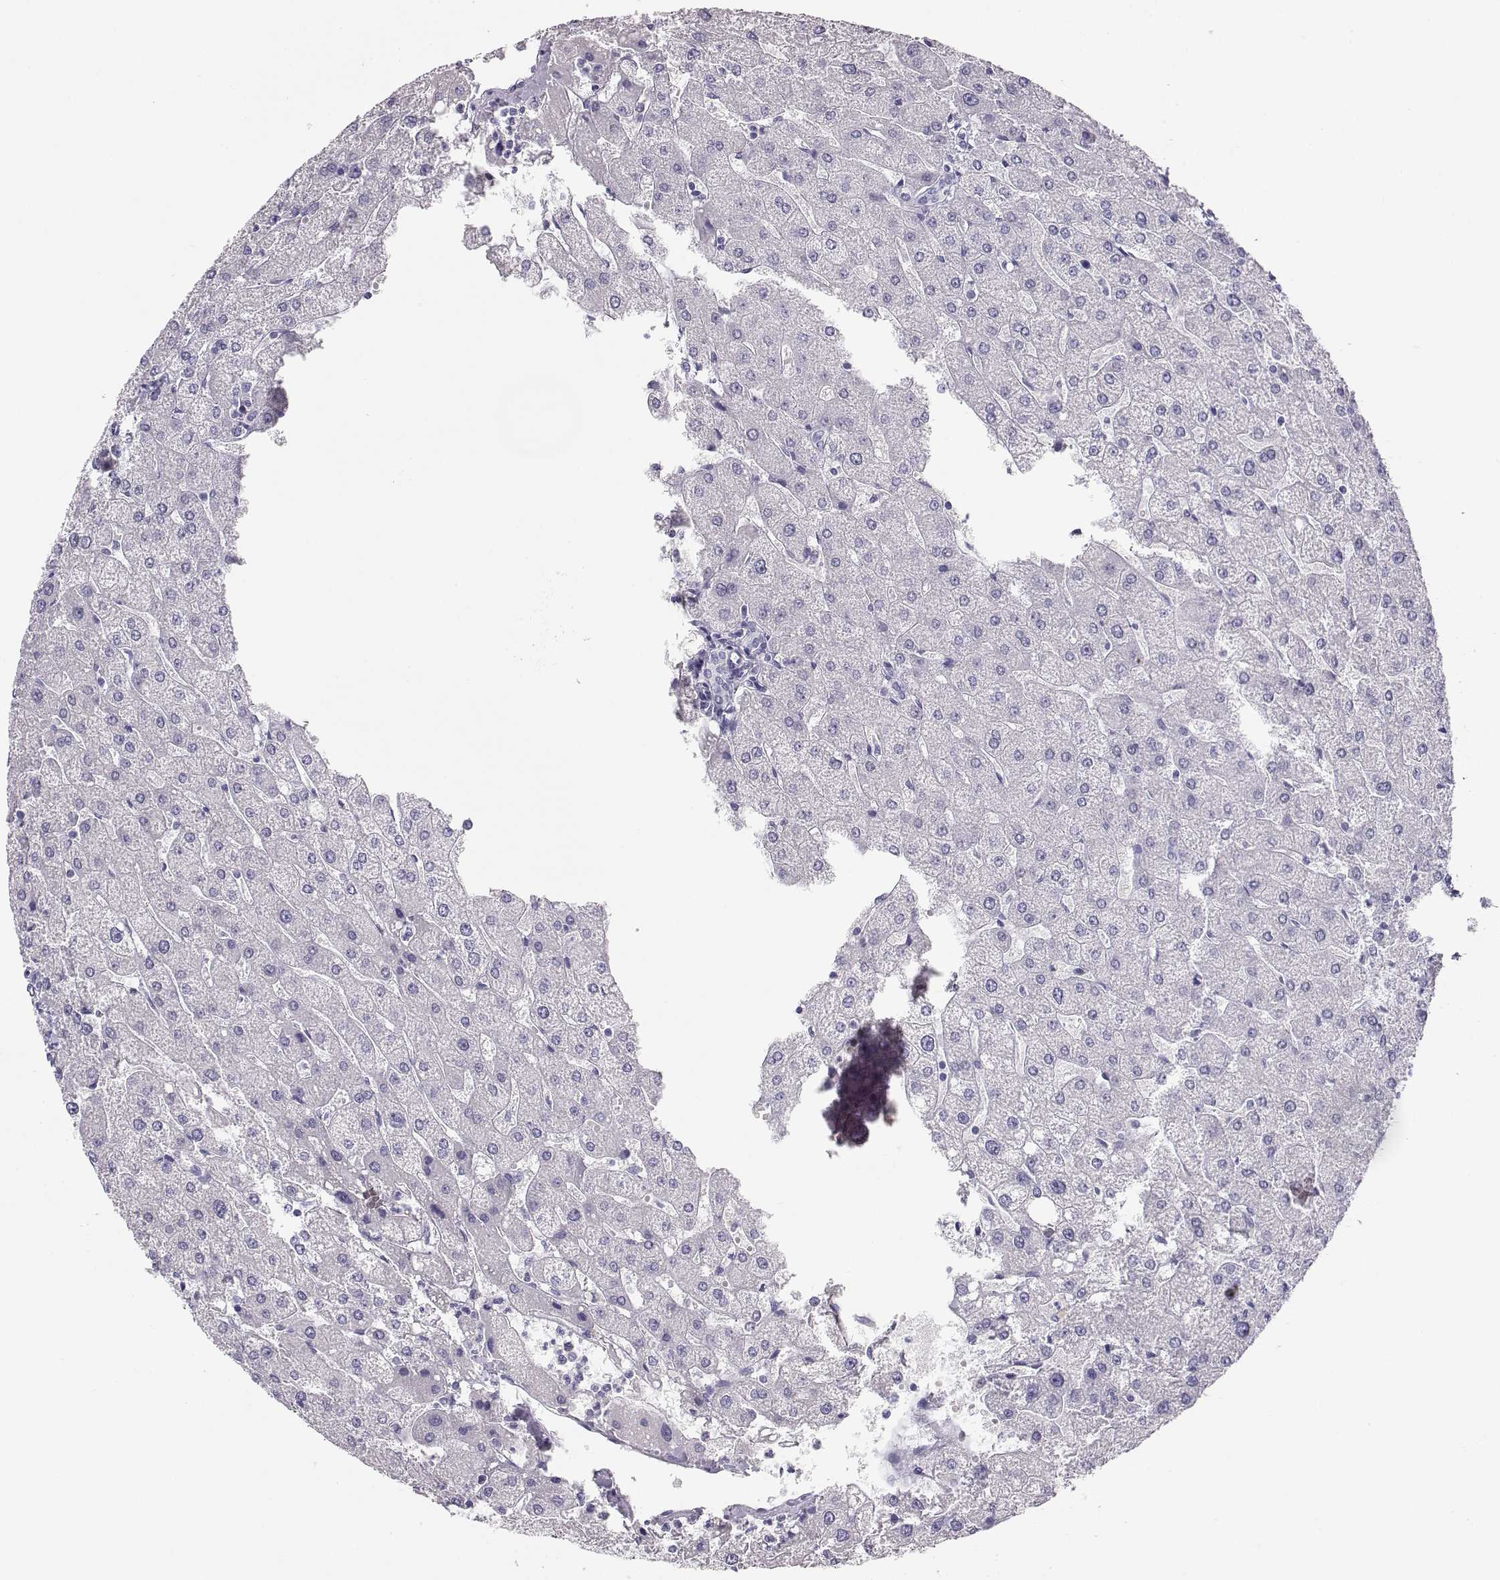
{"staining": {"intensity": "negative", "quantity": "none", "location": "none"}, "tissue": "liver", "cell_type": "Cholangiocytes", "image_type": "normal", "snomed": [{"axis": "morphology", "description": "Normal tissue, NOS"}, {"axis": "topography", "description": "Liver"}], "caption": "Immunohistochemical staining of benign human liver displays no significant expression in cholangiocytes. (Brightfield microscopy of DAB IHC at high magnification).", "gene": "MAGEC1", "patient": {"sex": "male", "age": 67}}